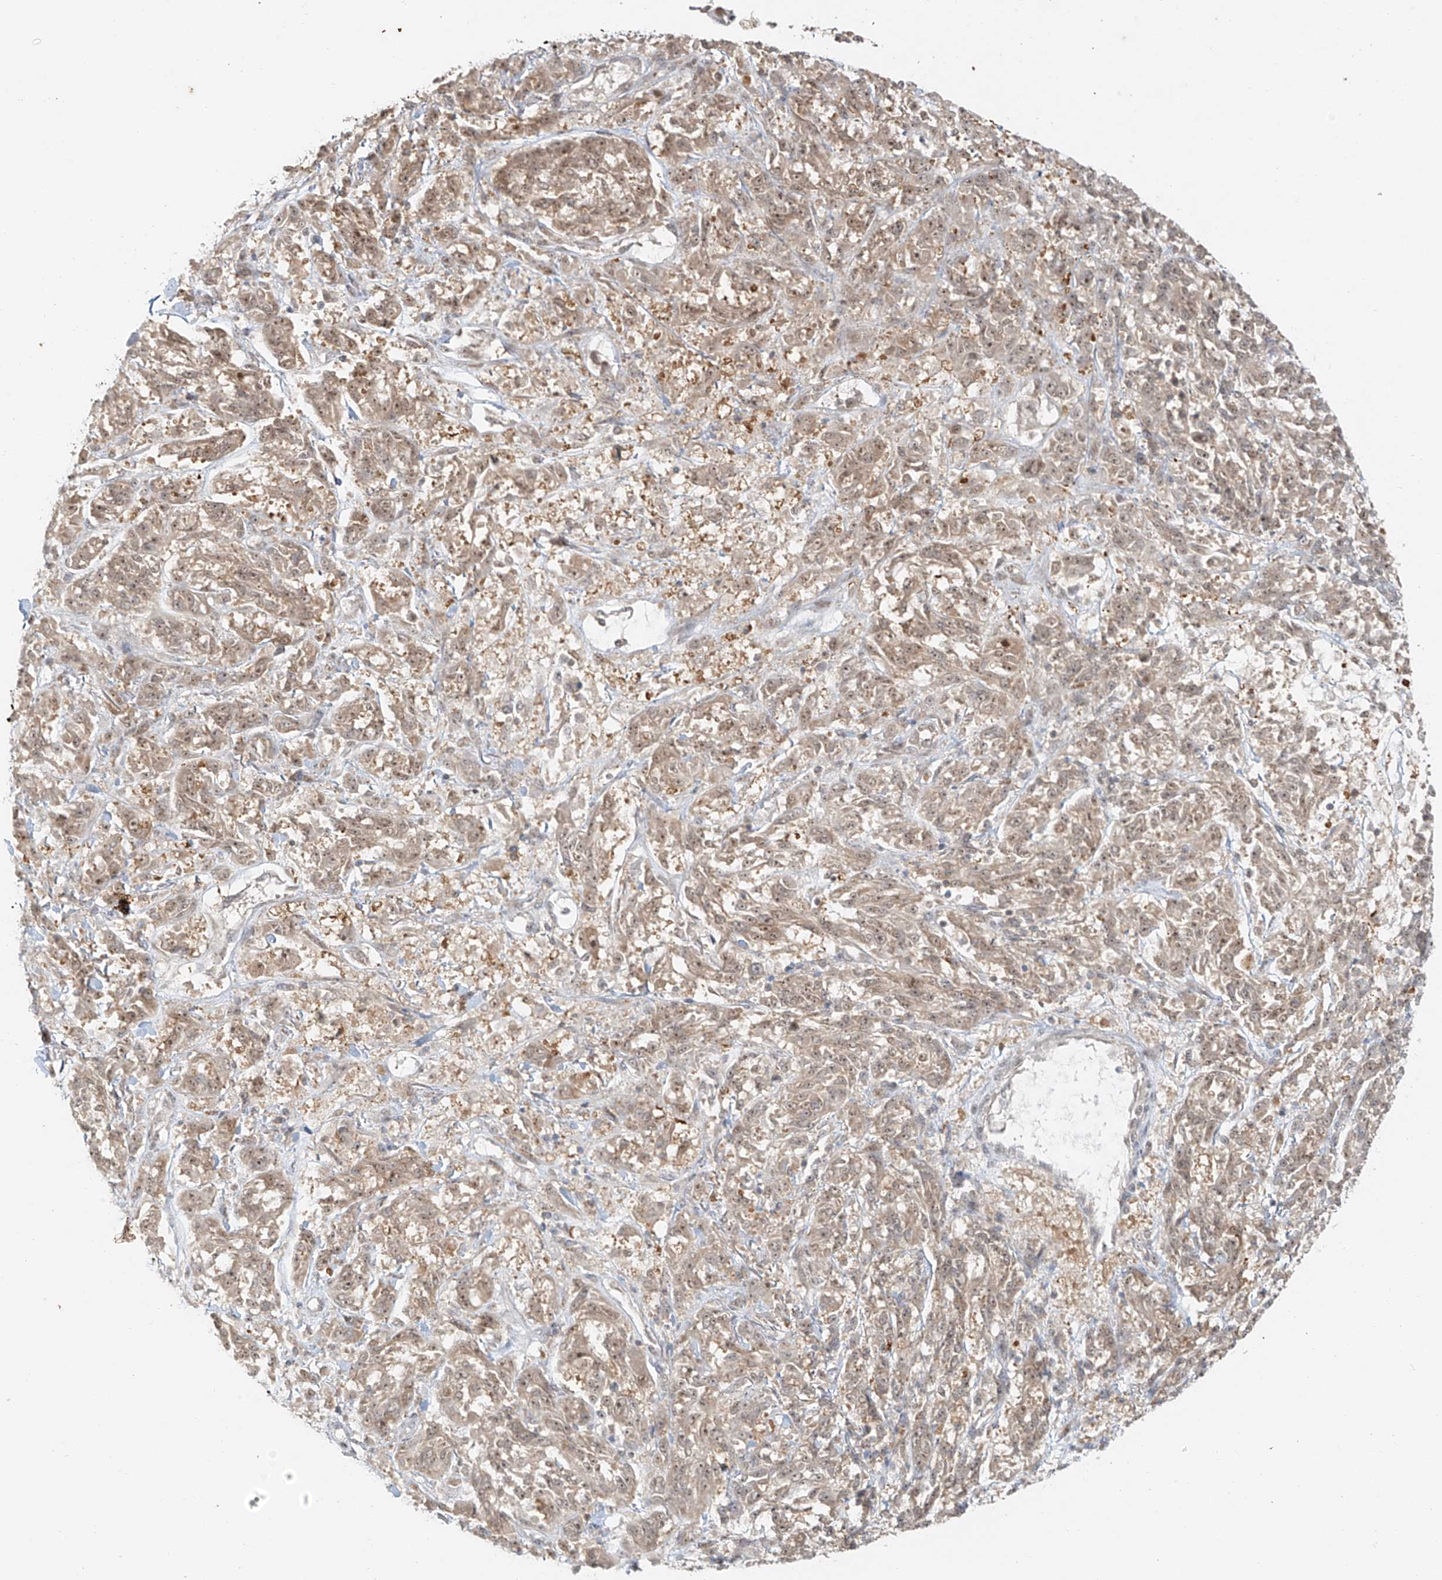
{"staining": {"intensity": "weak", "quantity": ">75%", "location": "cytoplasmic/membranous,nuclear"}, "tissue": "melanoma", "cell_type": "Tumor cells", "image_type": "cancer", "snomed": [{"axis": "morphology", "description": "Malignant melanoma, NOS"}, {"axis": "topography", "description": "Skin"}], "caption": "Tumor cells show weak cytoplasmic/membranous and nuclear staining in approximately >75% of cells in malignant melanoma.", "gene": "MIPEP", "patient": {"sex": "male", "age": 53}}